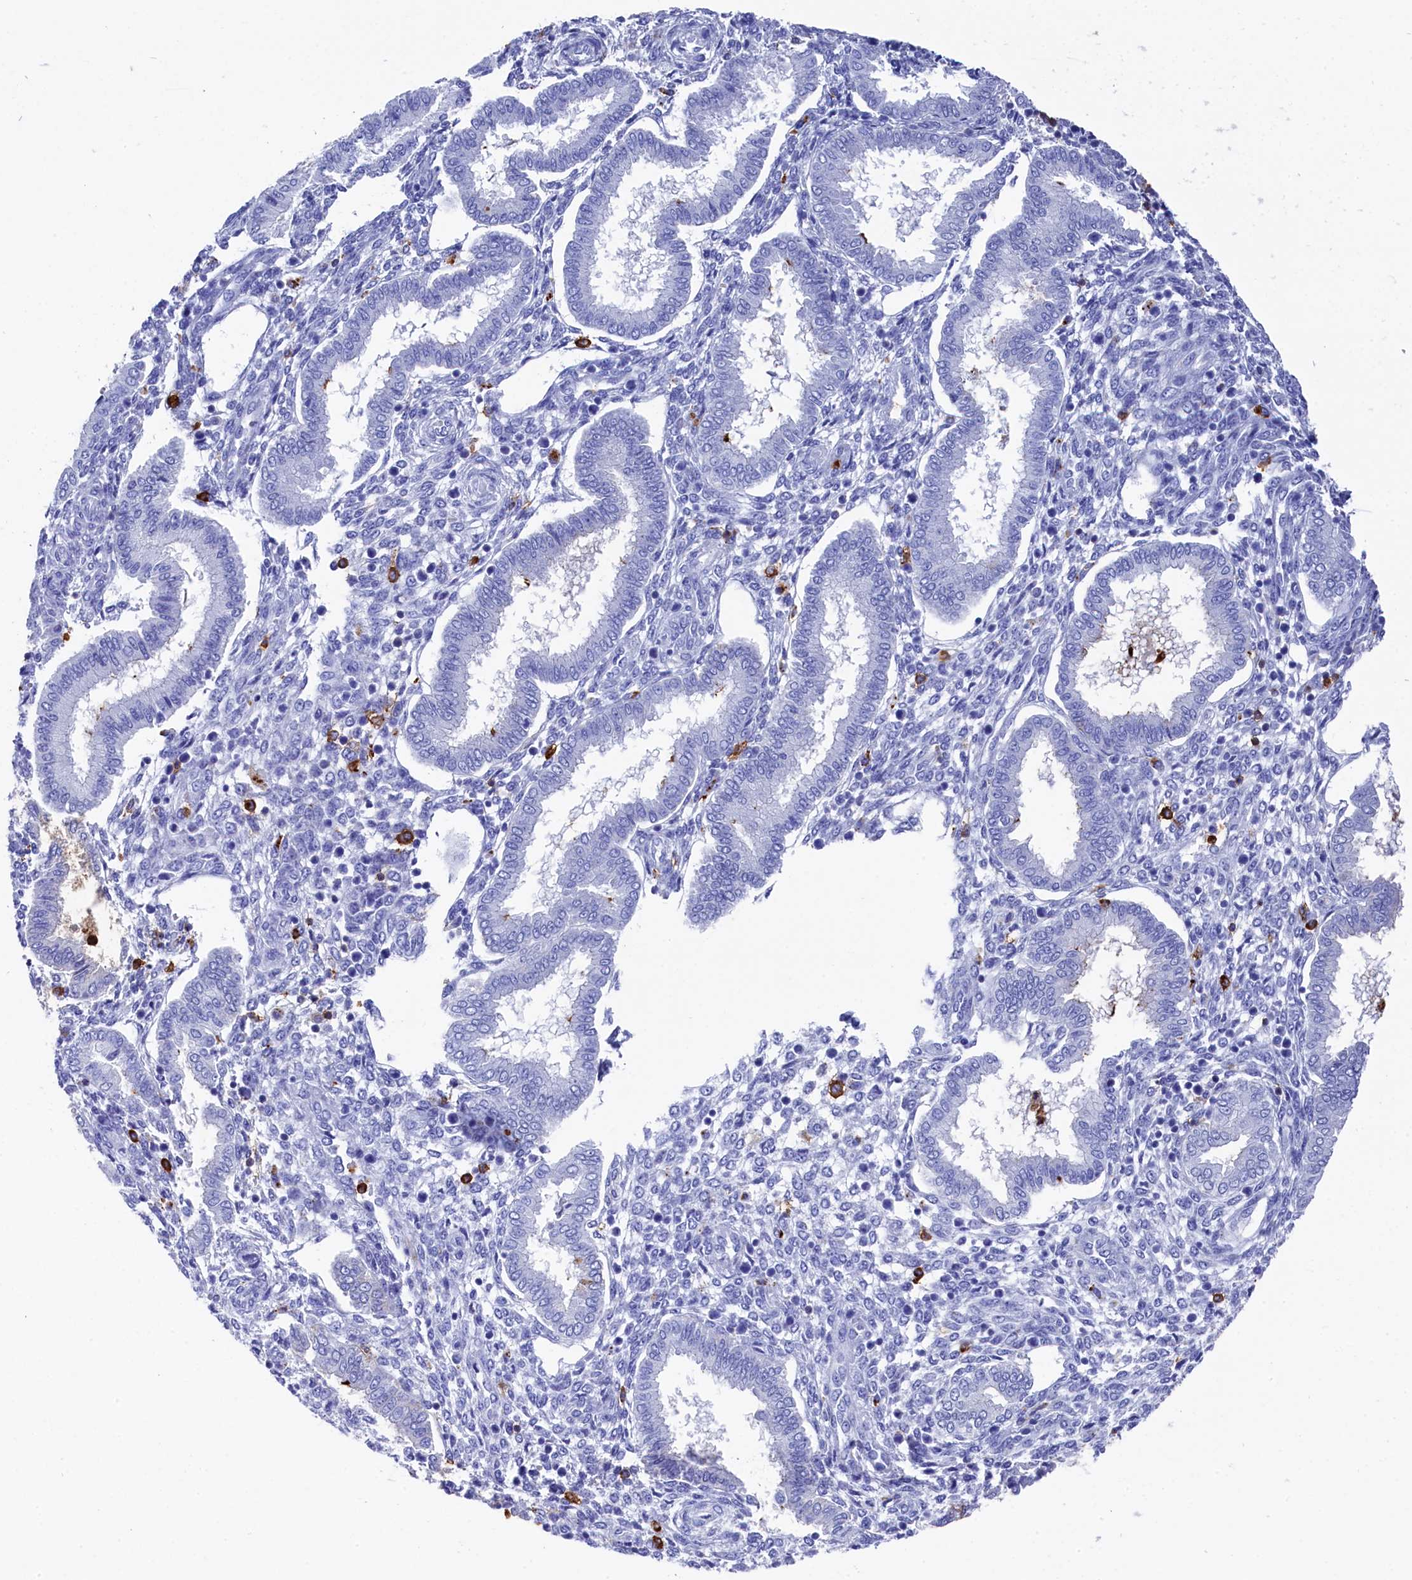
{"staining": {"intensity": "negative", "quantity": "none", "location": "none"}, "tissue": "endometrium", "cell_type": "Cells in endometrial stroma", "image_type": "normal", "snomed": [{"axis": "morphology", "description": "Normal tissue, NOS"}, {"axis": "topography", "description": "Endometrium"}], "caption": "IHC of normal human endometrium demonstrates no staining in cells in endometrial stroma.", "gene": "PLAC8", "patient": {"sex": "female", "age": 24}}